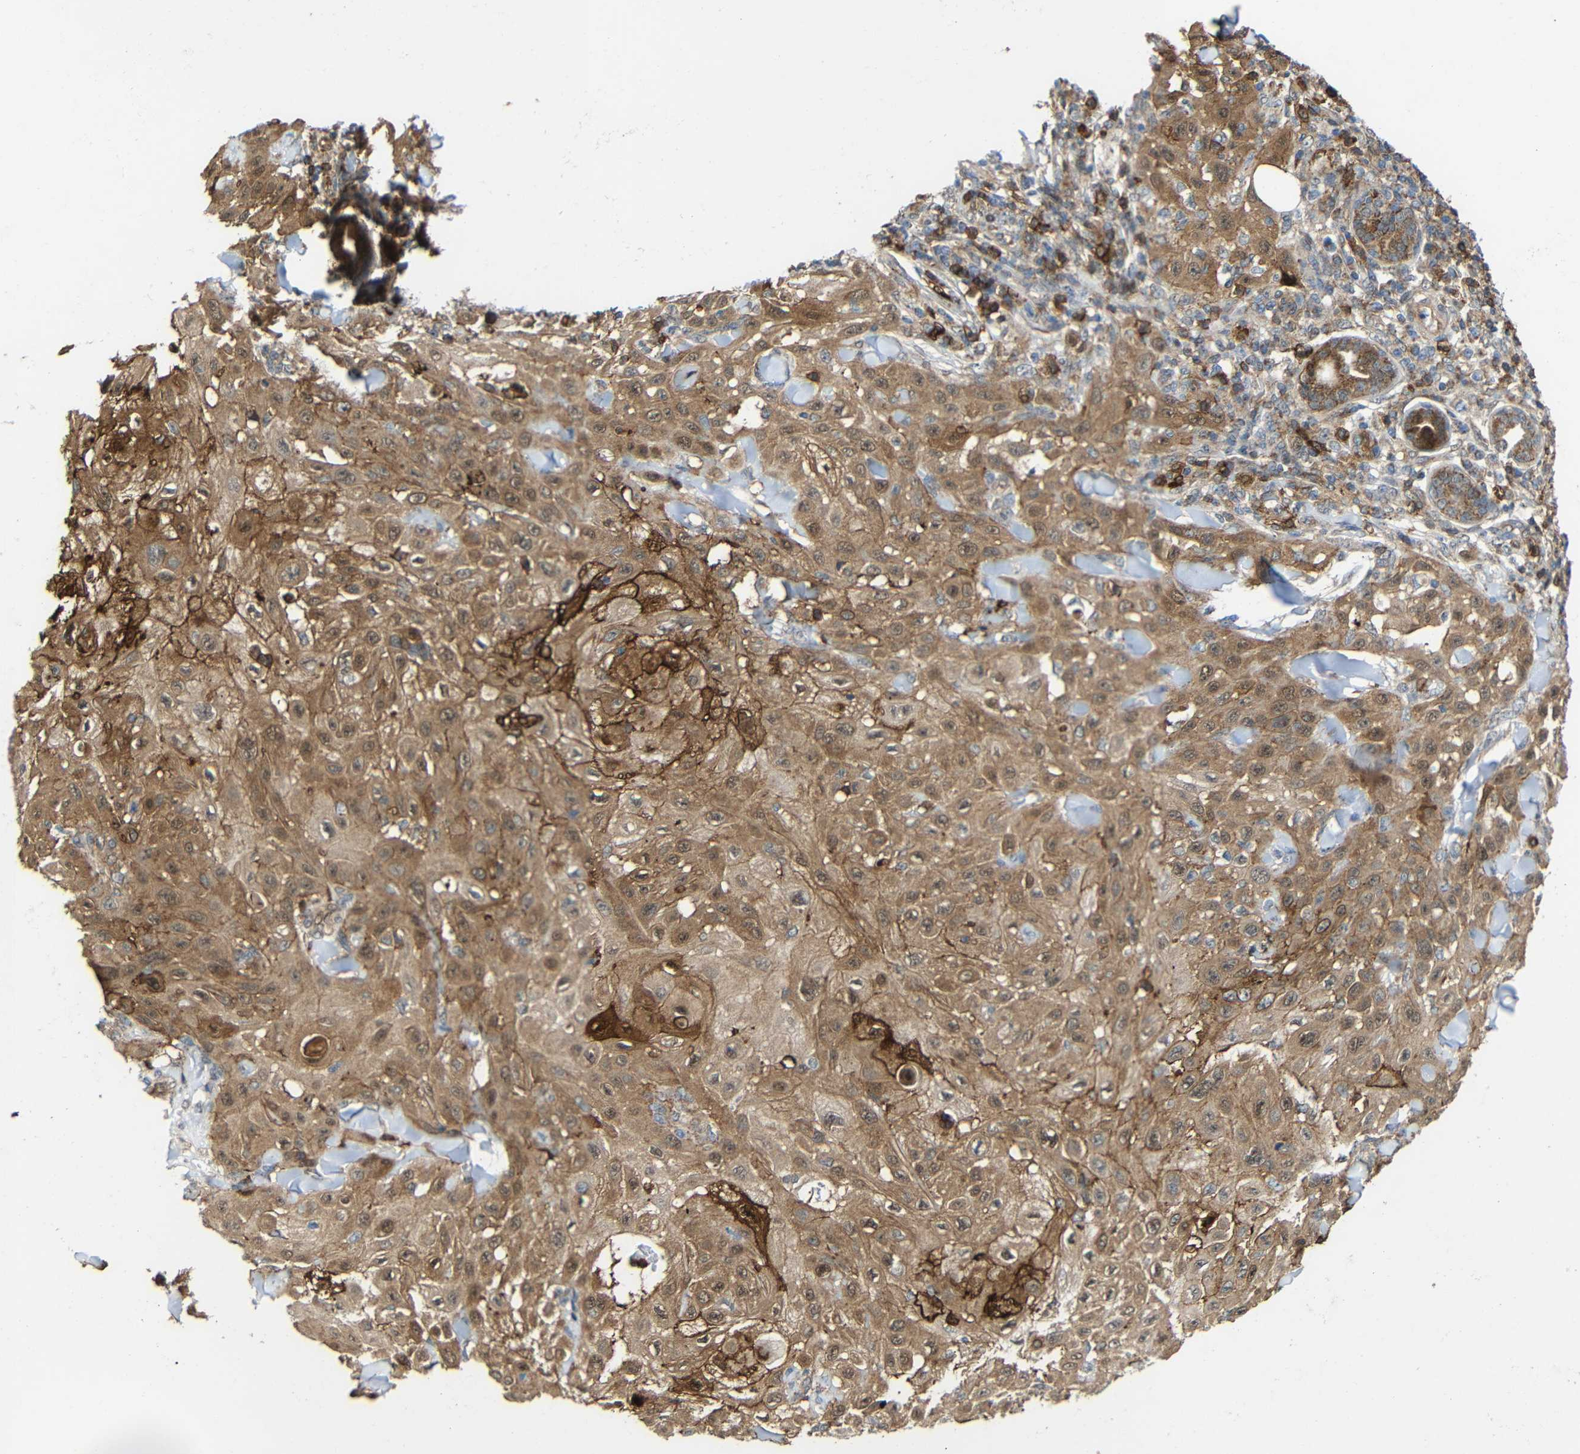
{"staining": {"intensity": "moderate", "quantity": ">75%", "location": "cytoplasmic/membranous"}, "tissue": "skin cancer", "cell_type": "Tumor cells", "image_type": "cancer", "snomed": [{"axis": "morphology", "description": "Squamous cell carcinoma, NOS"}, {"axis": "topography", "description": "Skin"}], "caption": "Human squamous cell carcinoma (skin) stained for a protein (brown) exhibits moderate cytoplasmic/membranous positive staining in about >75% of tumor cells.", "gene": "C1GALT1", "patient": {"sex": "male", "age": 24}}